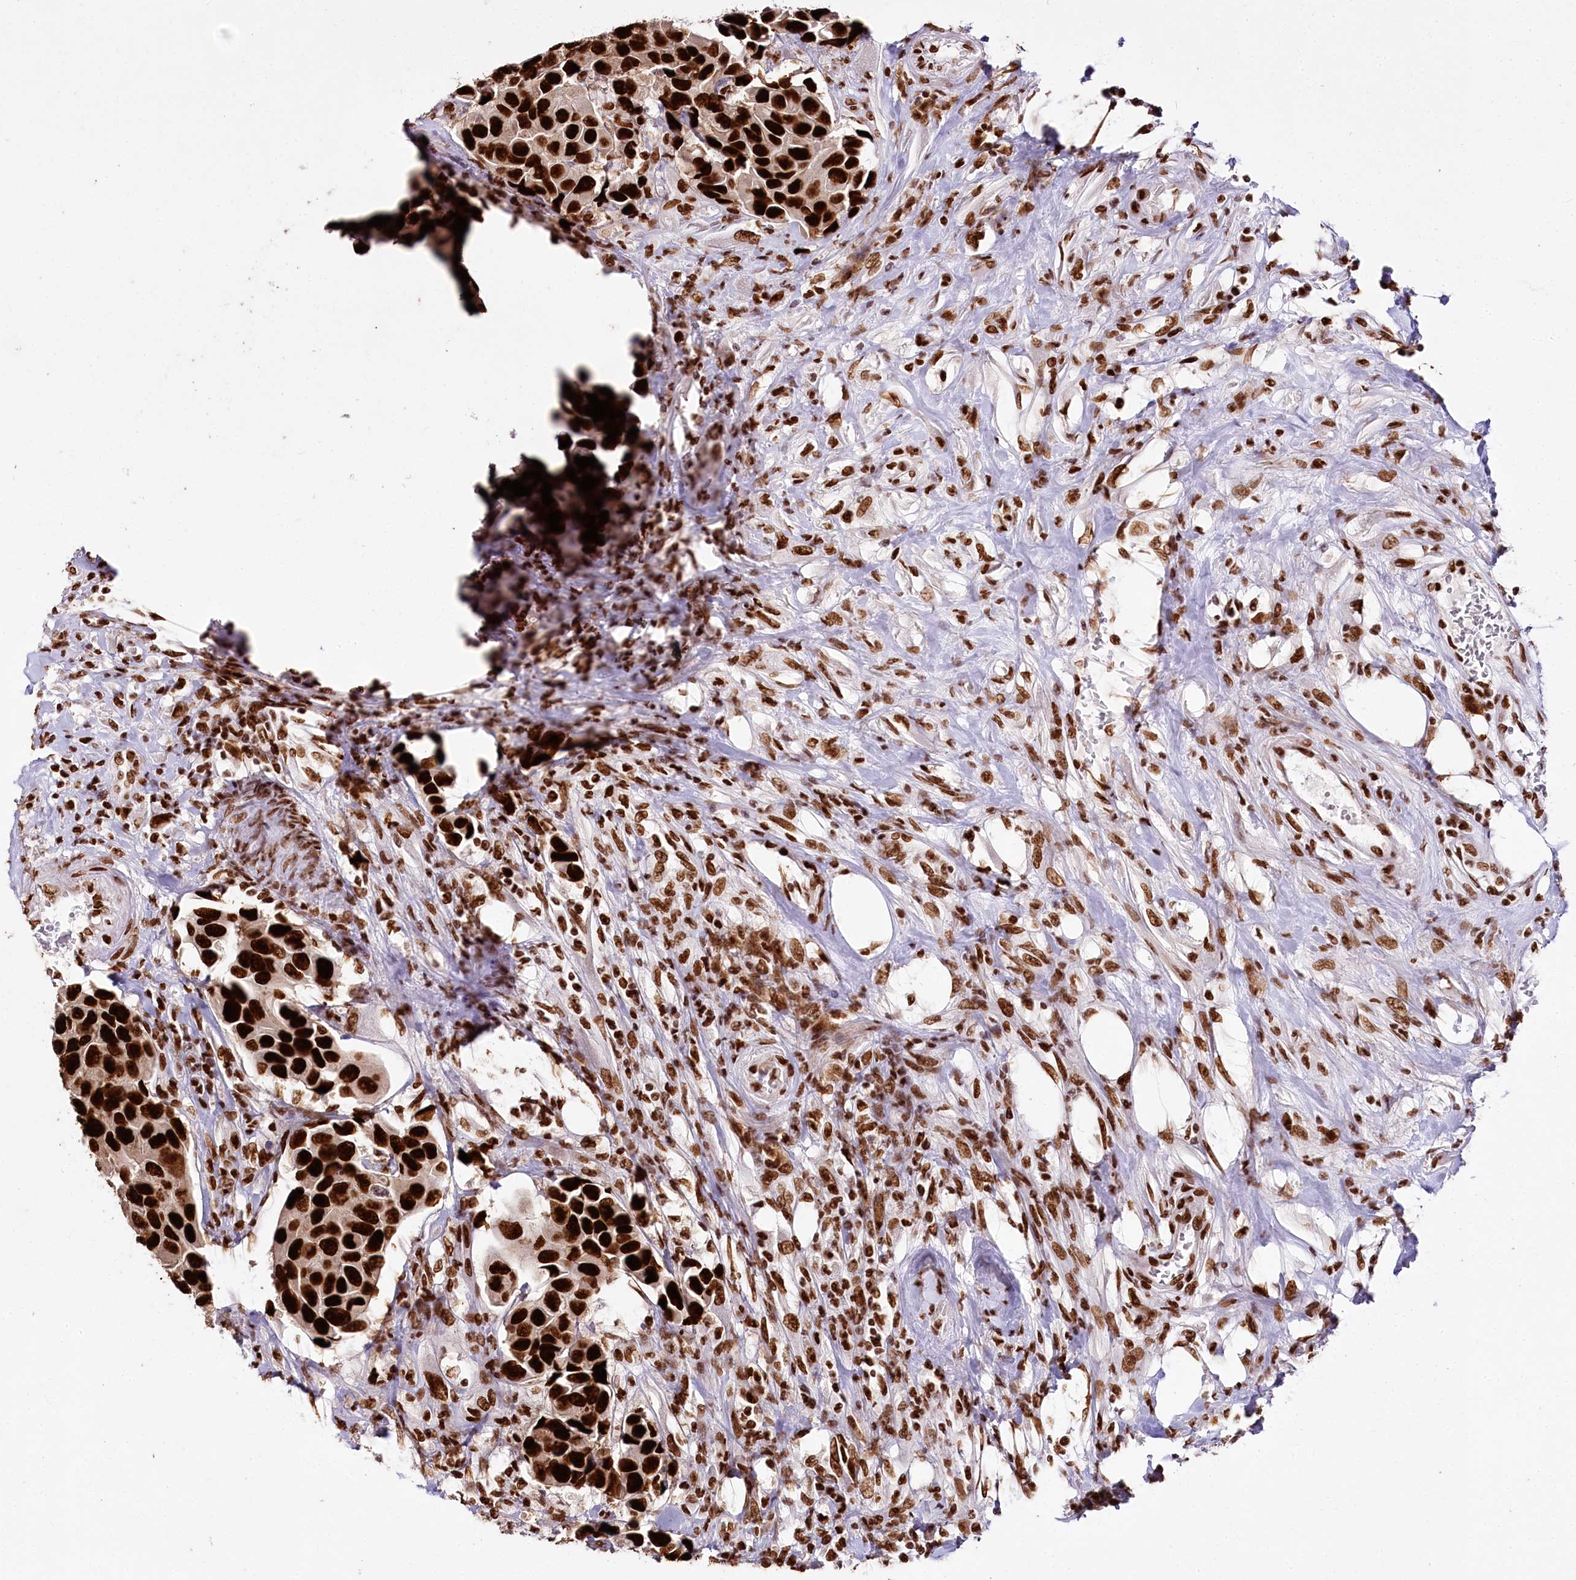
{"staining": {"intensity": "strong", "quantity": ">75%", "location": "nuclear"}, "tissue": "urothelial cancer", "cell_type": "Tumor cells", "image_type": "cancer", "snomed": [{"axis": "morphology", "description": "Urothelial carcinoma, High grade"}, {"axis": "topography", "description": "Urinary bladder"}], "caption": "High-grade urothelial carcinoma tissue shows strong nuclear expression in about >75% of tumor cells", "gene": "SMARCE1", "patient": {"sex": "male", "age": 74}}